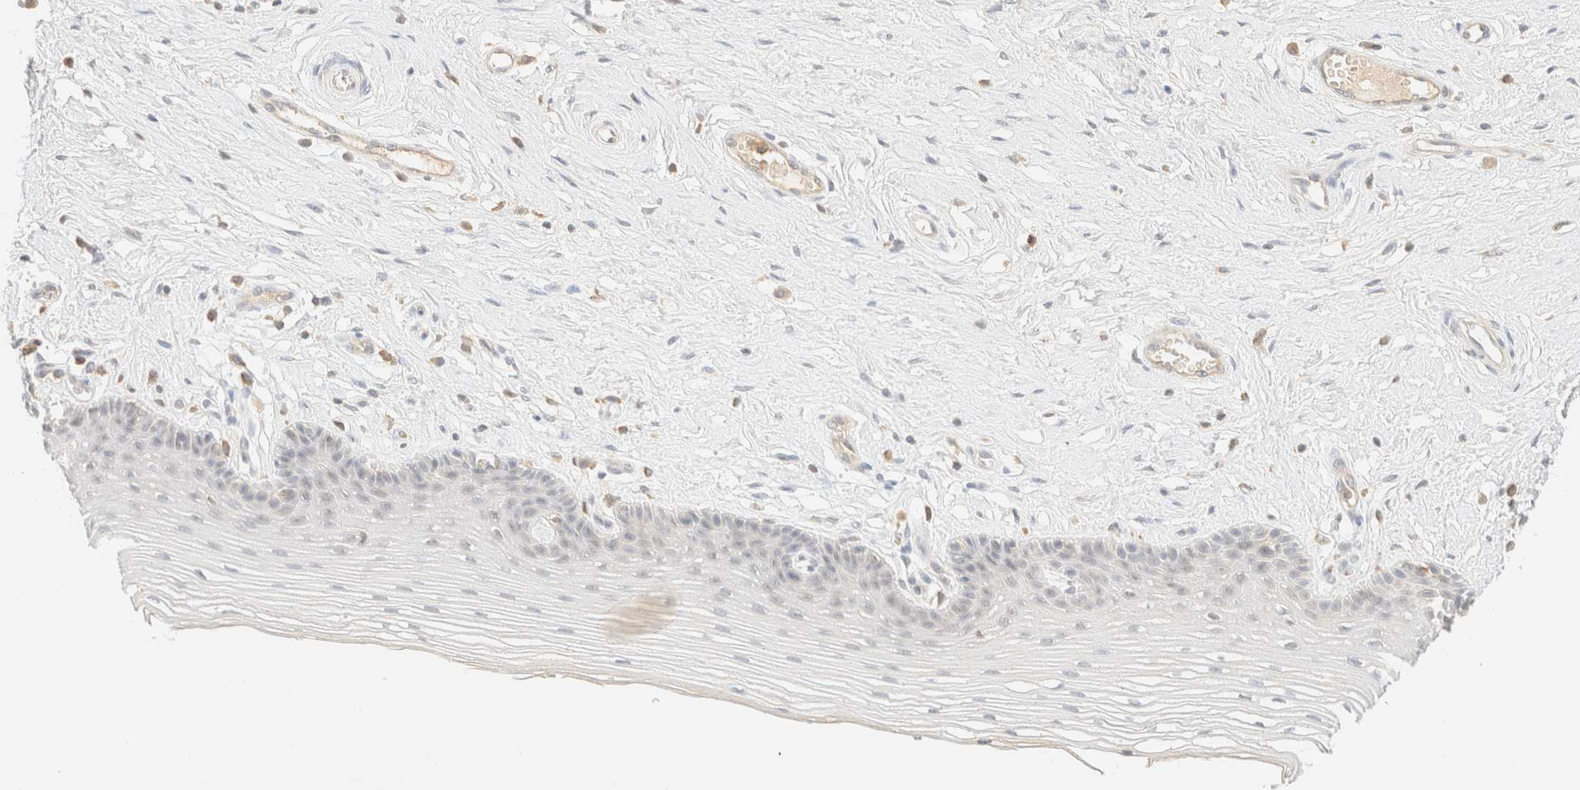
{"staining": {"intensity": "negative", "quantity": "none", "location": "none"}, "tissue": "vagina", "cell_type": "Squamous epithelial cells", "image_type": "normal", "snomed": [{"axis": "morphology", "description": "Normal tissue, NOS"}, {"axis": "topography", "description": "Vagina"}], "caption": "Immunohistochemistry of unremarkable vagina exhibits no staining in squamous epithelial cells.", "gene": "TIMD4", "patient": {"sex": "female", "age": 46}}